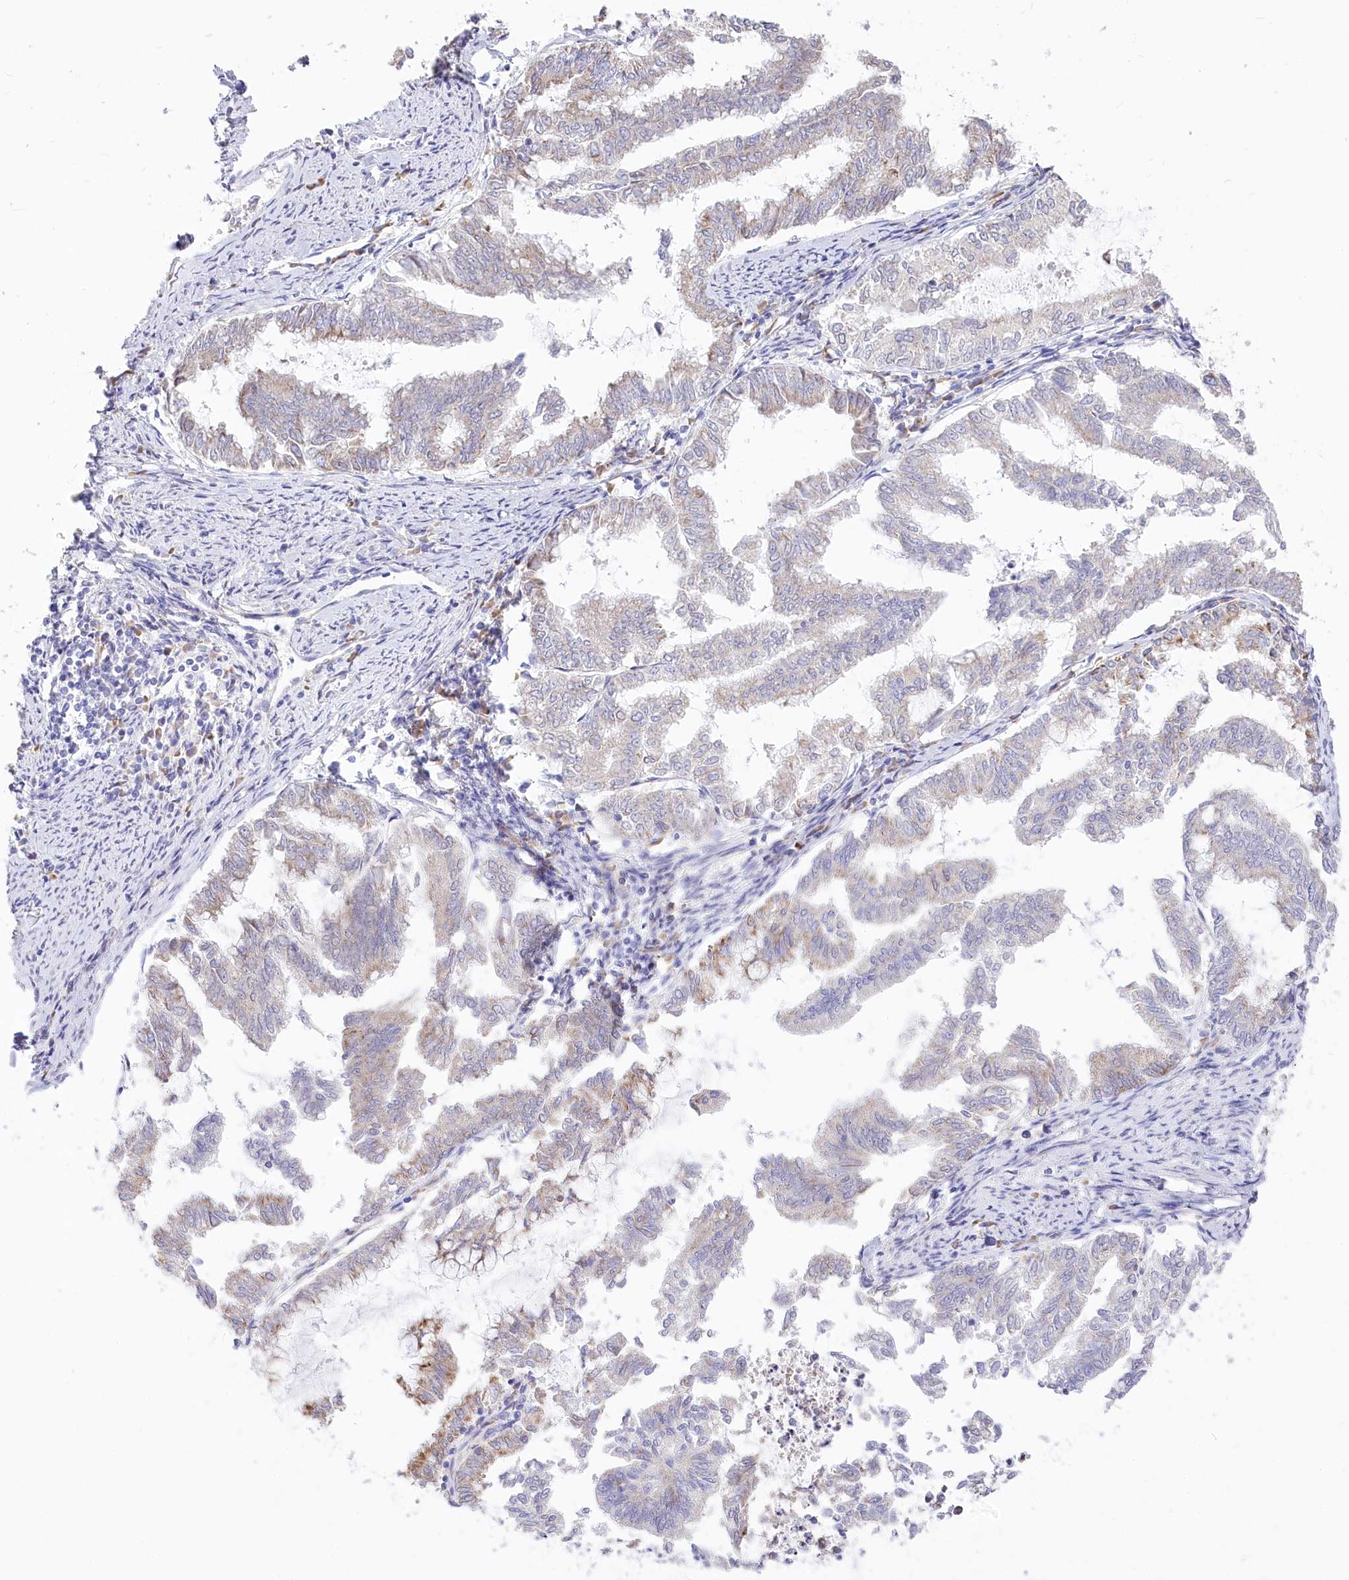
{"staining": {"intensity": "weak", "quantity": "<25%", "location": "cytoplasmic/membranous"}, "tissue": "endometrial cancer", "cell_type": "Tumor cells", "image_type": "cancer", "snomed": [{"axis": "morphology", "description": "Adenocarcinoma, NOS"}, {"axis": "topography", "description": "Endometrium"}], "caption": "Tumor cells are negative for protein expression in human adenocarcinoma (endometrial). The staining is performed using DAB (3,3'-diaminobenzidine) brown chromogen with nuclei counter-stained in using hematoxylin.", "gene": "STT3B", "patient": {"sex": "female", "age": 79}}